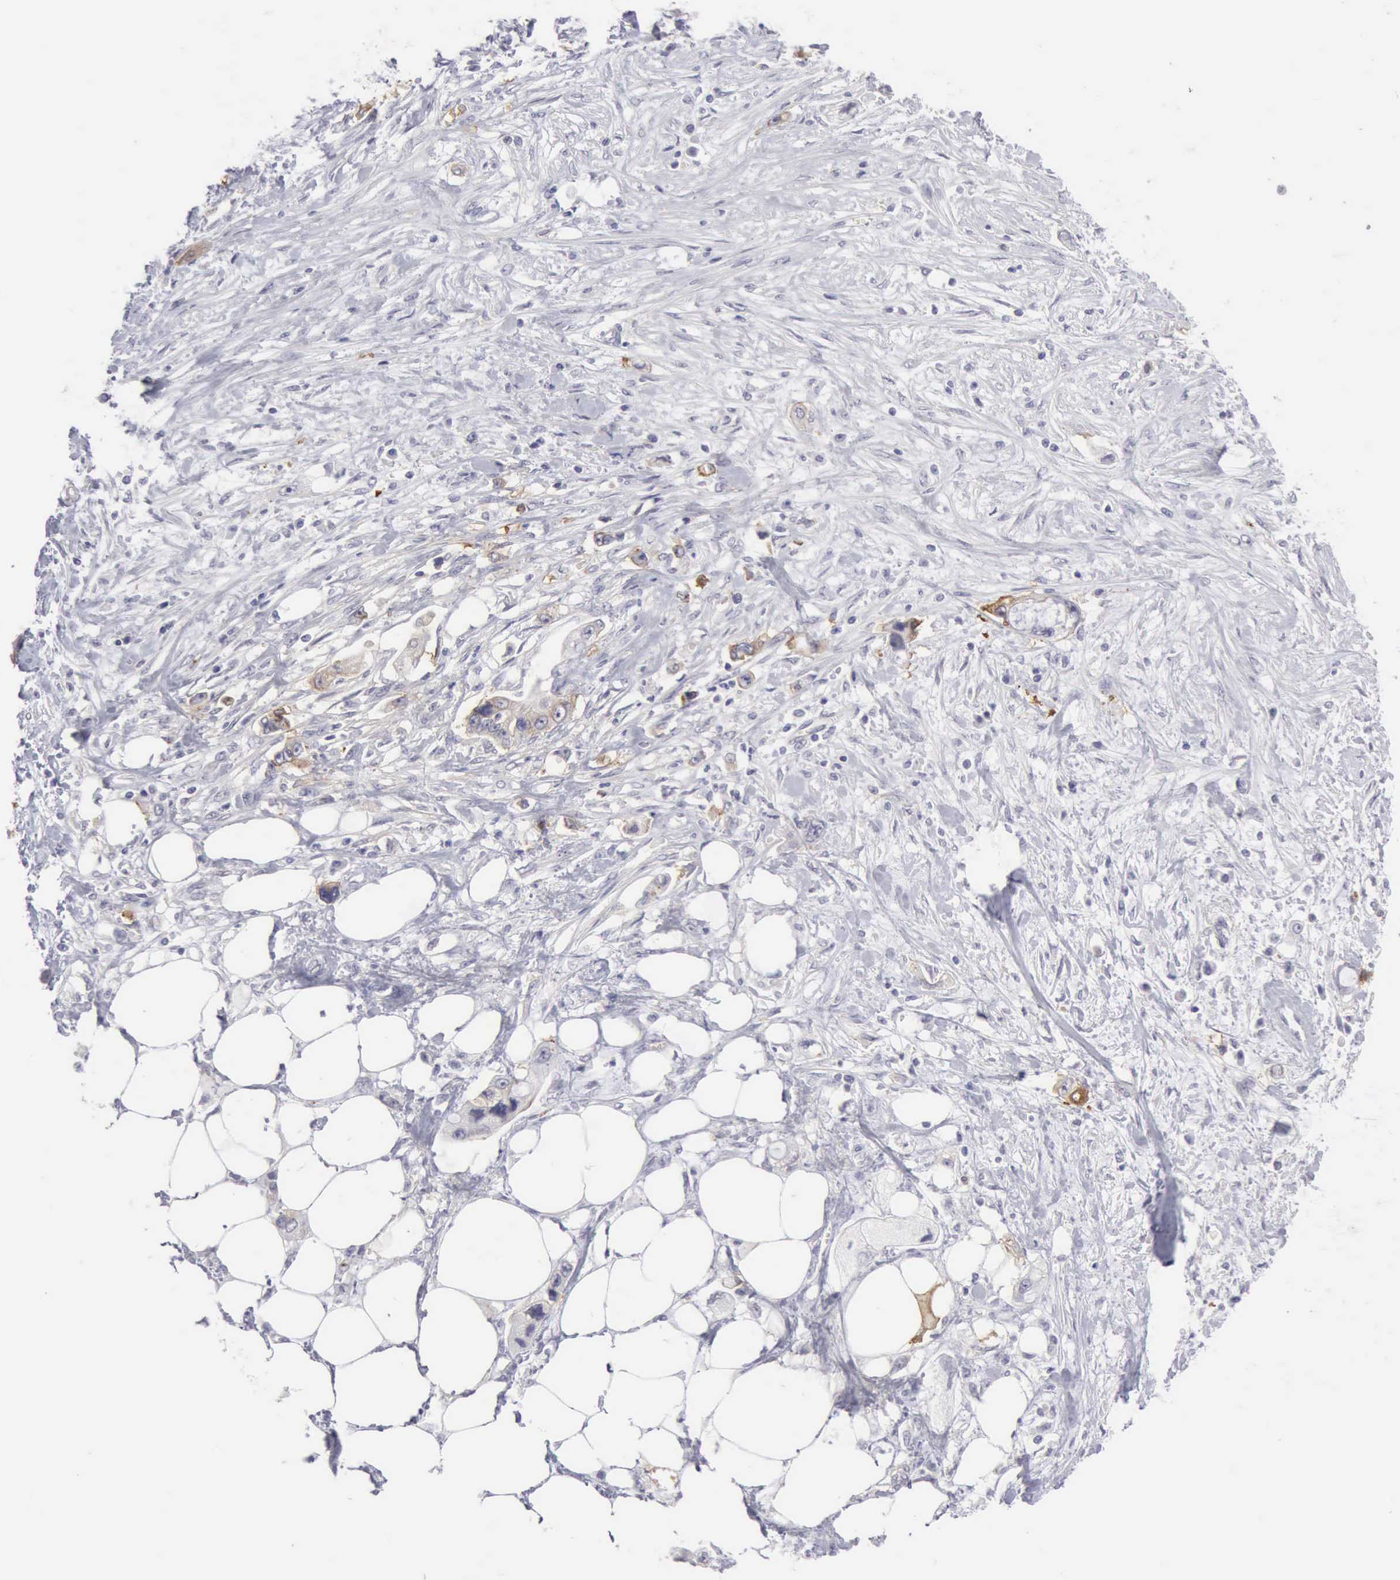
{"staining": {"intensity": "weak", "quantity": "<25%", "location": "cytoplasmic/membranous"}, "tissue": "pancreatic cancer", "cell_type": "Tumor cells", "image_type": "cancer", "snomed": [{"axis": "morphology", "description": "Adenocarcinoma, NOS"}, {"axis": "topography", "description": "Pancreas"}, {"axis": "topography", "description": "Stomach, upper"}], "caption": "The immunohistochemistry histopathology image has no significant expression in tumor cells of pancreatic cancer tissue.", "gene": "TFRC", "patient": {"sex": "male", "age": 77}}